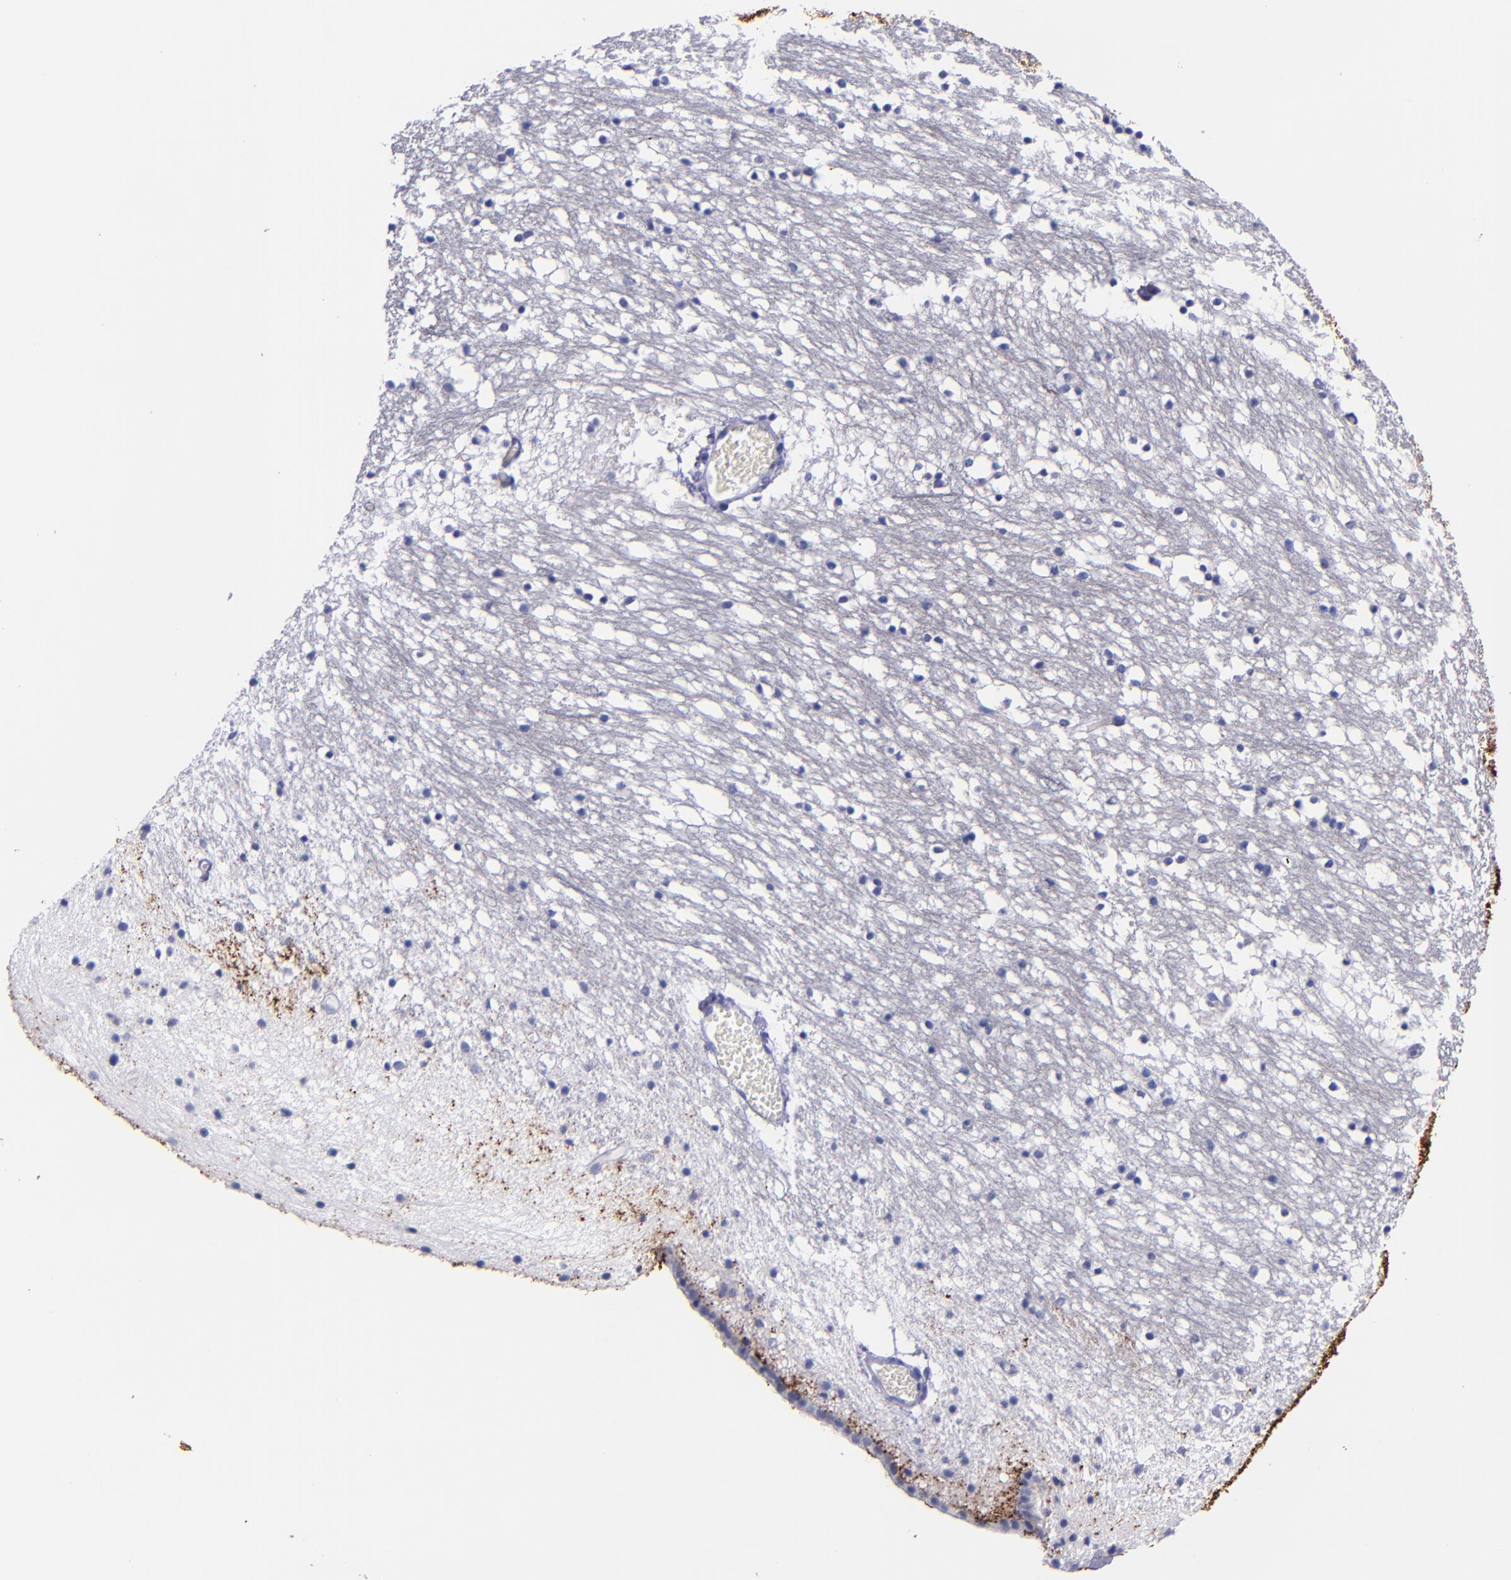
{"staining": {"intensity": "negative", "quantity": "none", "location": "none"}, "tissue": "caudate", "cell_type": "Glial cells", "image_type": "normal", "snomed": [{"axis": "morphology", "description": "Normal tissue, NOS"}, {"axis": "topography", "description": "Lateral ventricle wall"}], "caption": "IHC photomicrograph of benign caudate stained for a protein (brown), which exhibits no expression in glial cells.", "gene": "SV2A", "patient": {"sex": "male", "age": 45}}